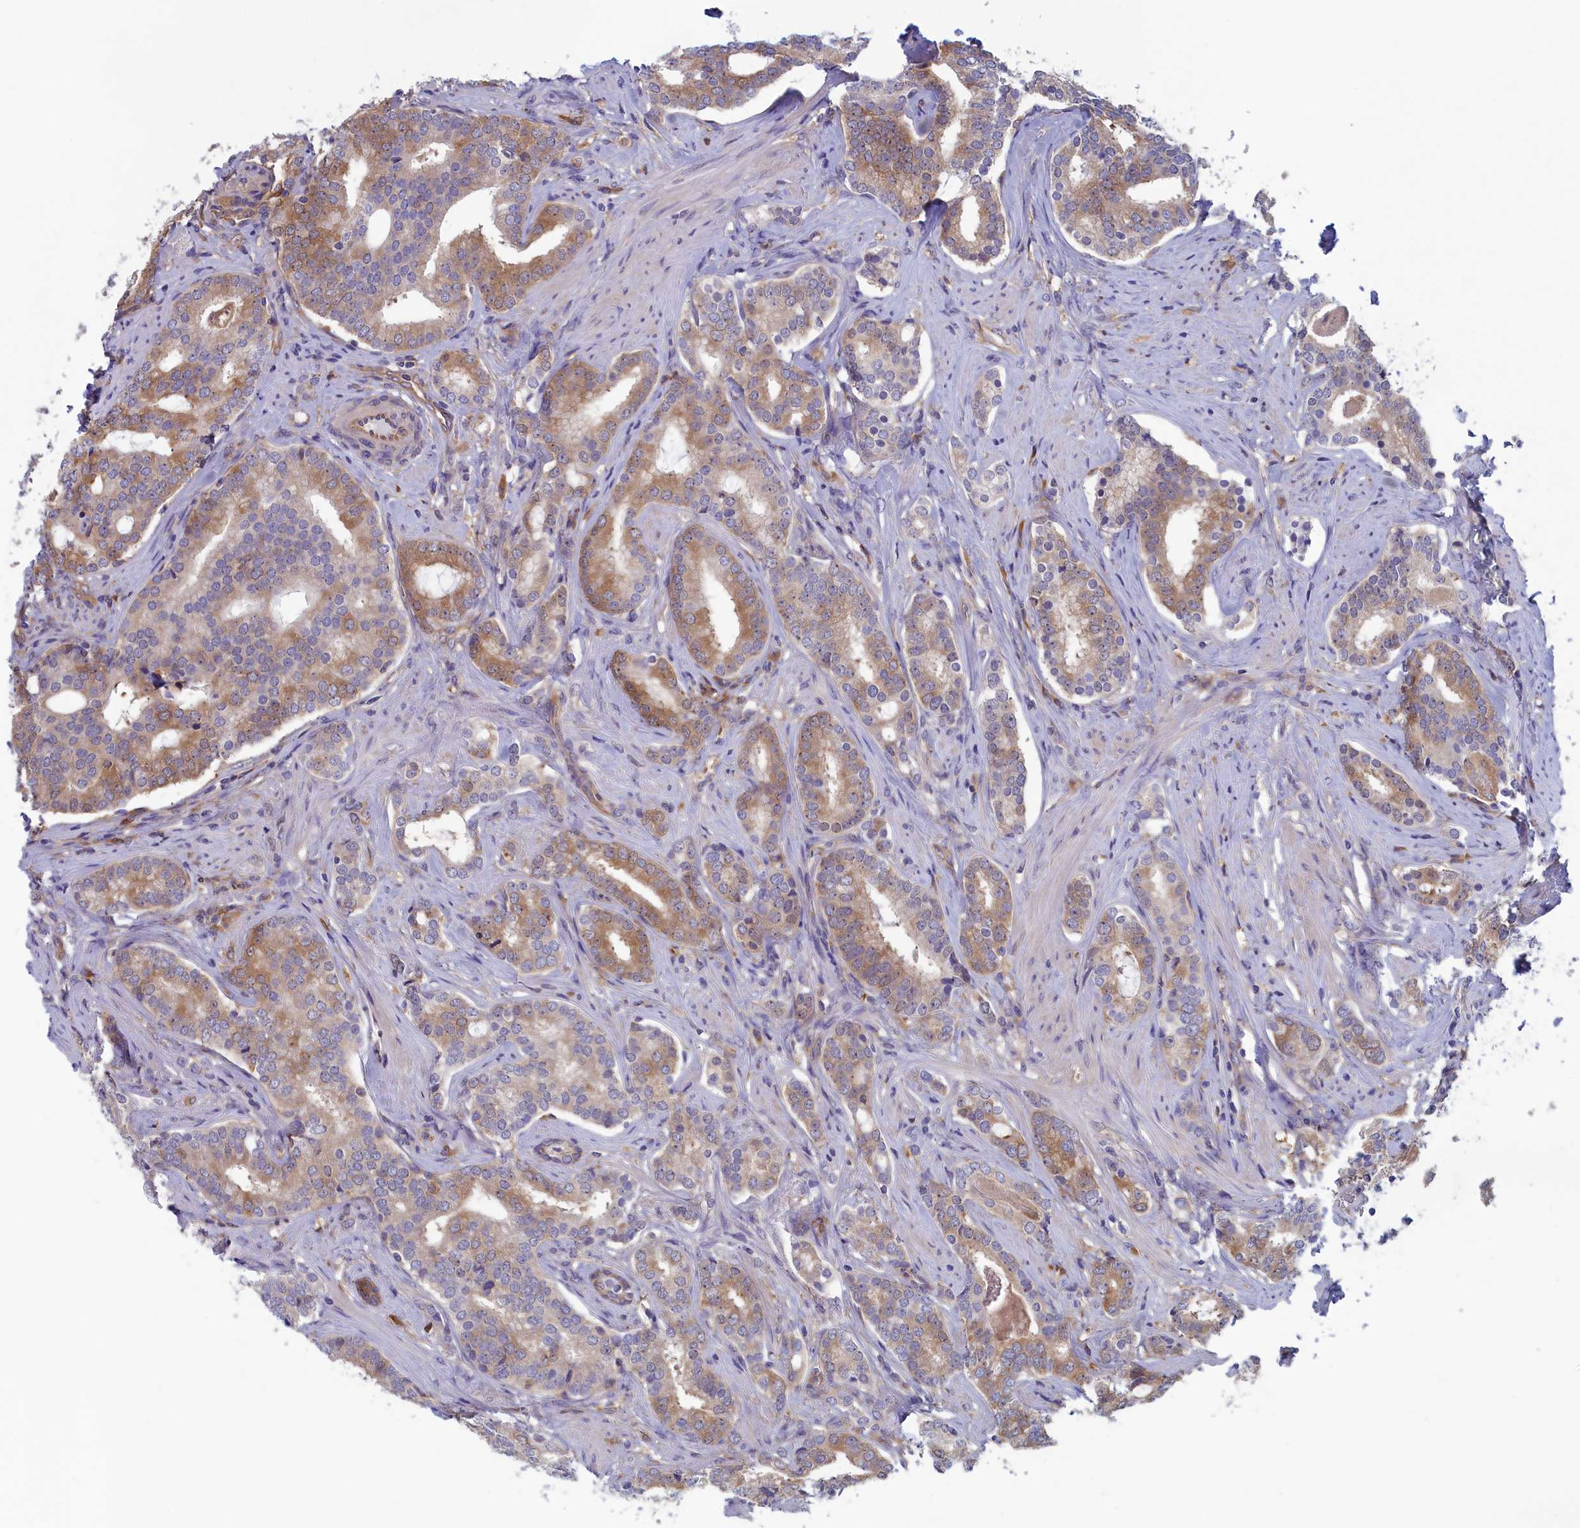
{"staining": {"intensity": "moderate", "quantity": "25%-75%", "location": "cytoplasmic/membranous"}, "tissue": "prostate cancer", "cell_type": "Tumor cells", "image_type": "cancer", "snomed": [{"axis": "morphology", "description": "Adenocarcinoma, High grade"}, {"axis": "topography", "description": "Prostate"}], "caption": "Brown immunohistochemical staining in human prostate cancer (high-grade adenocarcinoma) shows moderate cytoplasmic/membranous positivity in approximately 25%-75% of tumor cells.", "gene": "SYNDIG1L", "patient": {"sex": "male", "age": 63}}